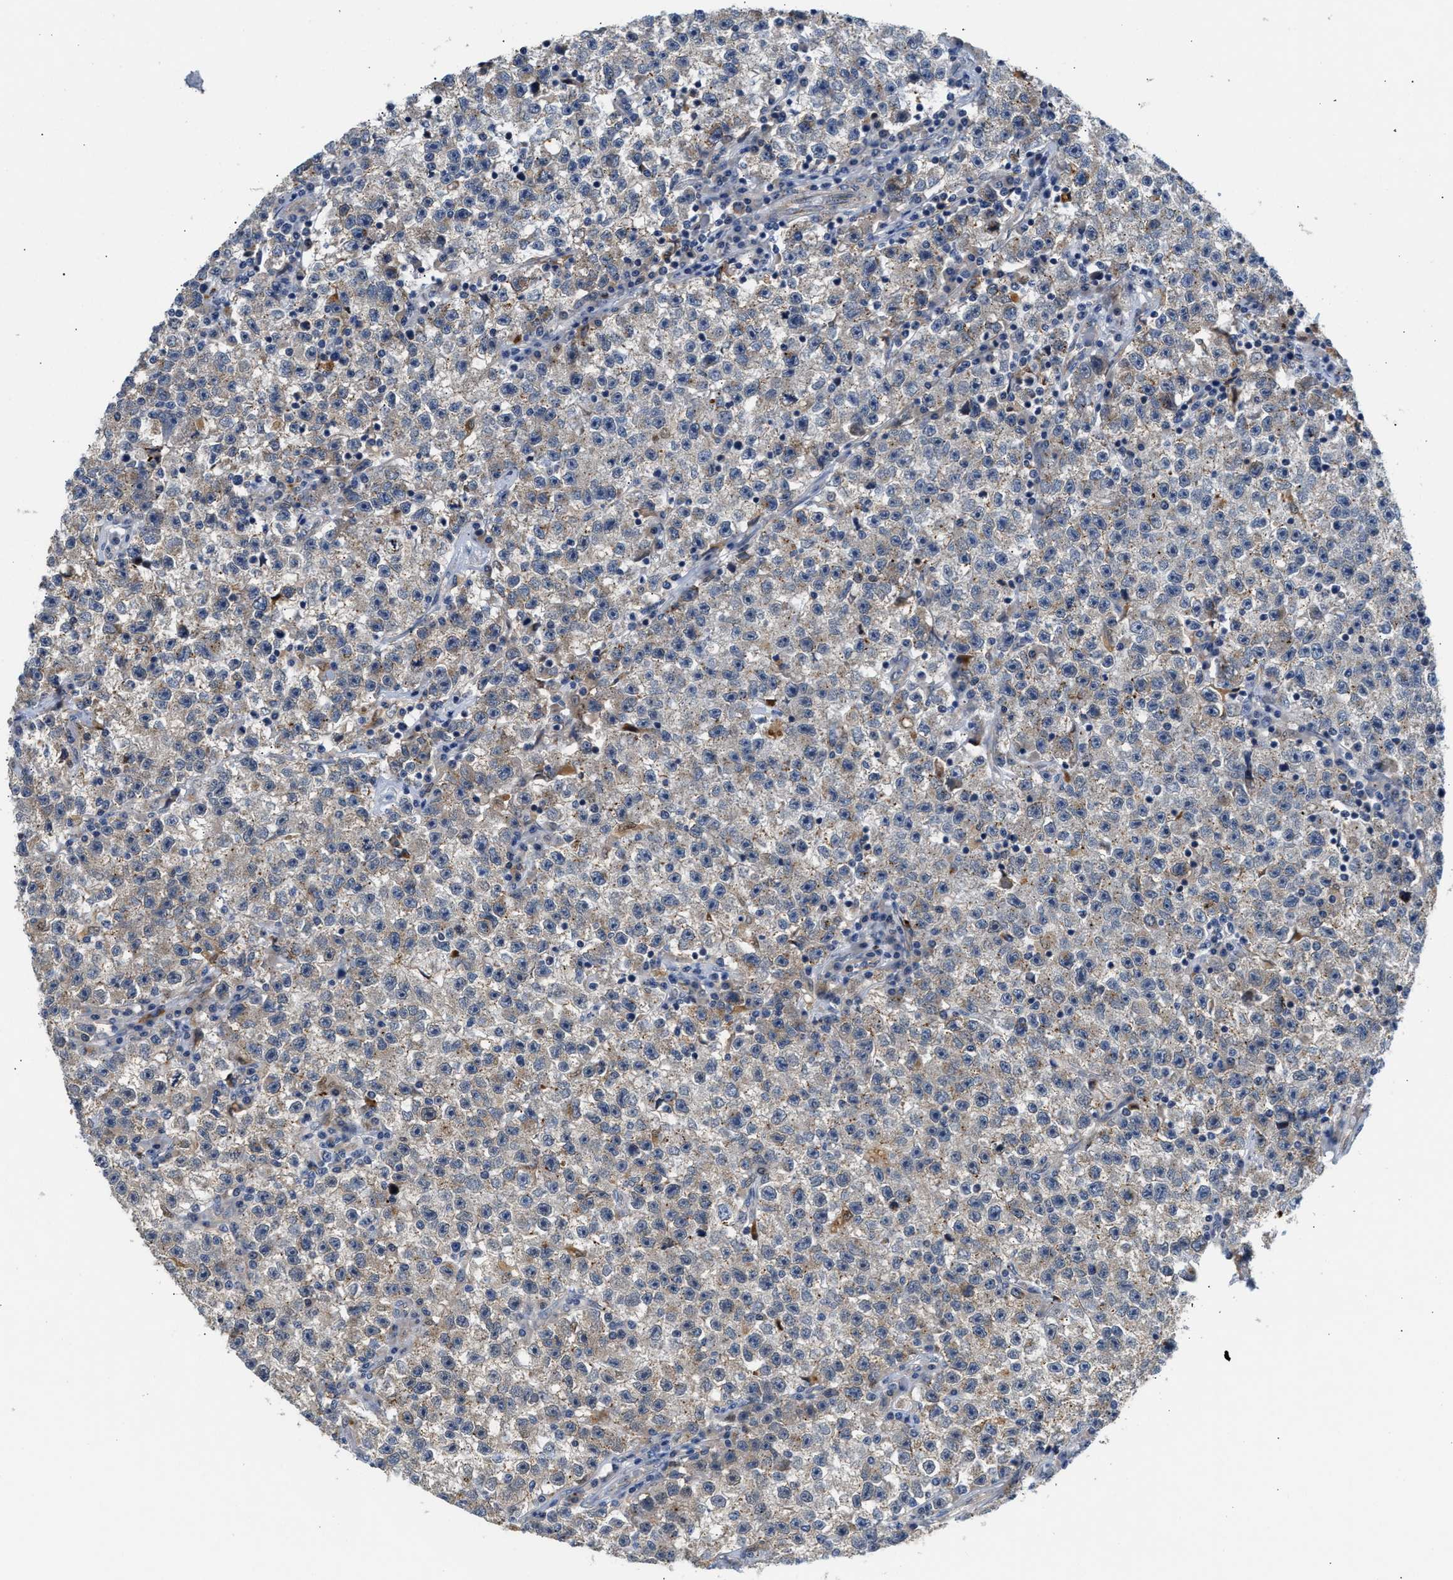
{"staining": {"intensity": "weak", "quantity": "<25%", "location": "cytoplasmic/membranous"}, "tissue": "testis cancer", "cell_type": "Tumor cells", "image_type": "cancer", "snomed": [{"axis": "morphology", "description": "Seminoma, NOS"}, {"axis": "topography", "description": "Testis"}], "caption": "A high-resolution micrograph shows immunohistochemistry staining of testis cancer, which reveals no significant expression in tumor cells.", "gene": "PPM1L", "patient": {"sex": "male", "age": 22}}